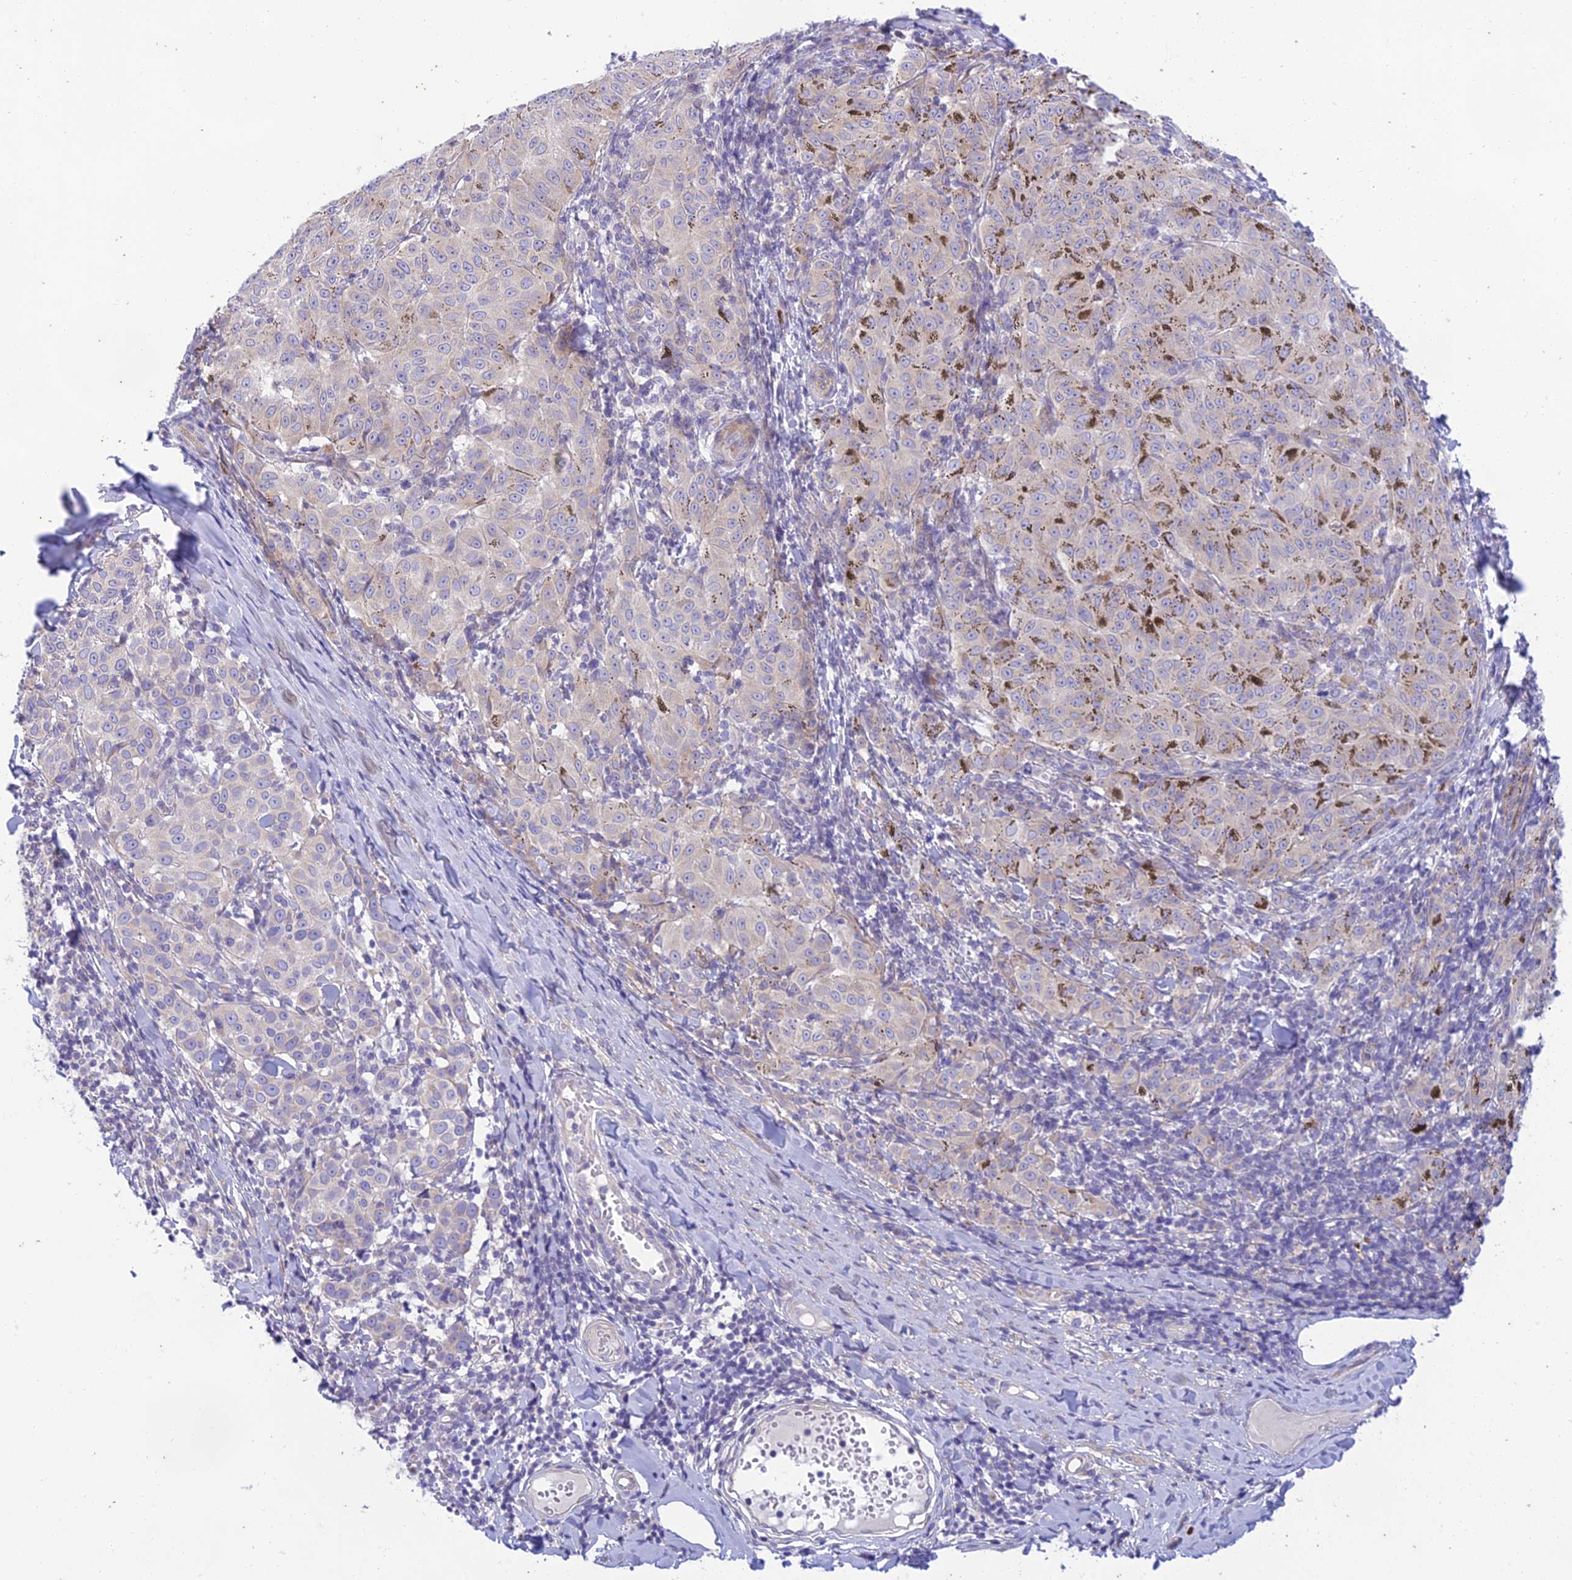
{"staining": {"intensity": "negative", "quantity": "none", "location": "none"}, "tissue": "melanoma", "cell_type": "Tumor cells", "image_type": "cancer", "snomed": [{"axis": "morphology", "description": "Malignant melanoma, NOS"}, {"axis": "topography", "description": "Skin"}], "caption": "Tumor cells are negative for protein expression in human melanoma.", "gene": "PTCD2", "patient": {"sex": "female", "age": 72}}